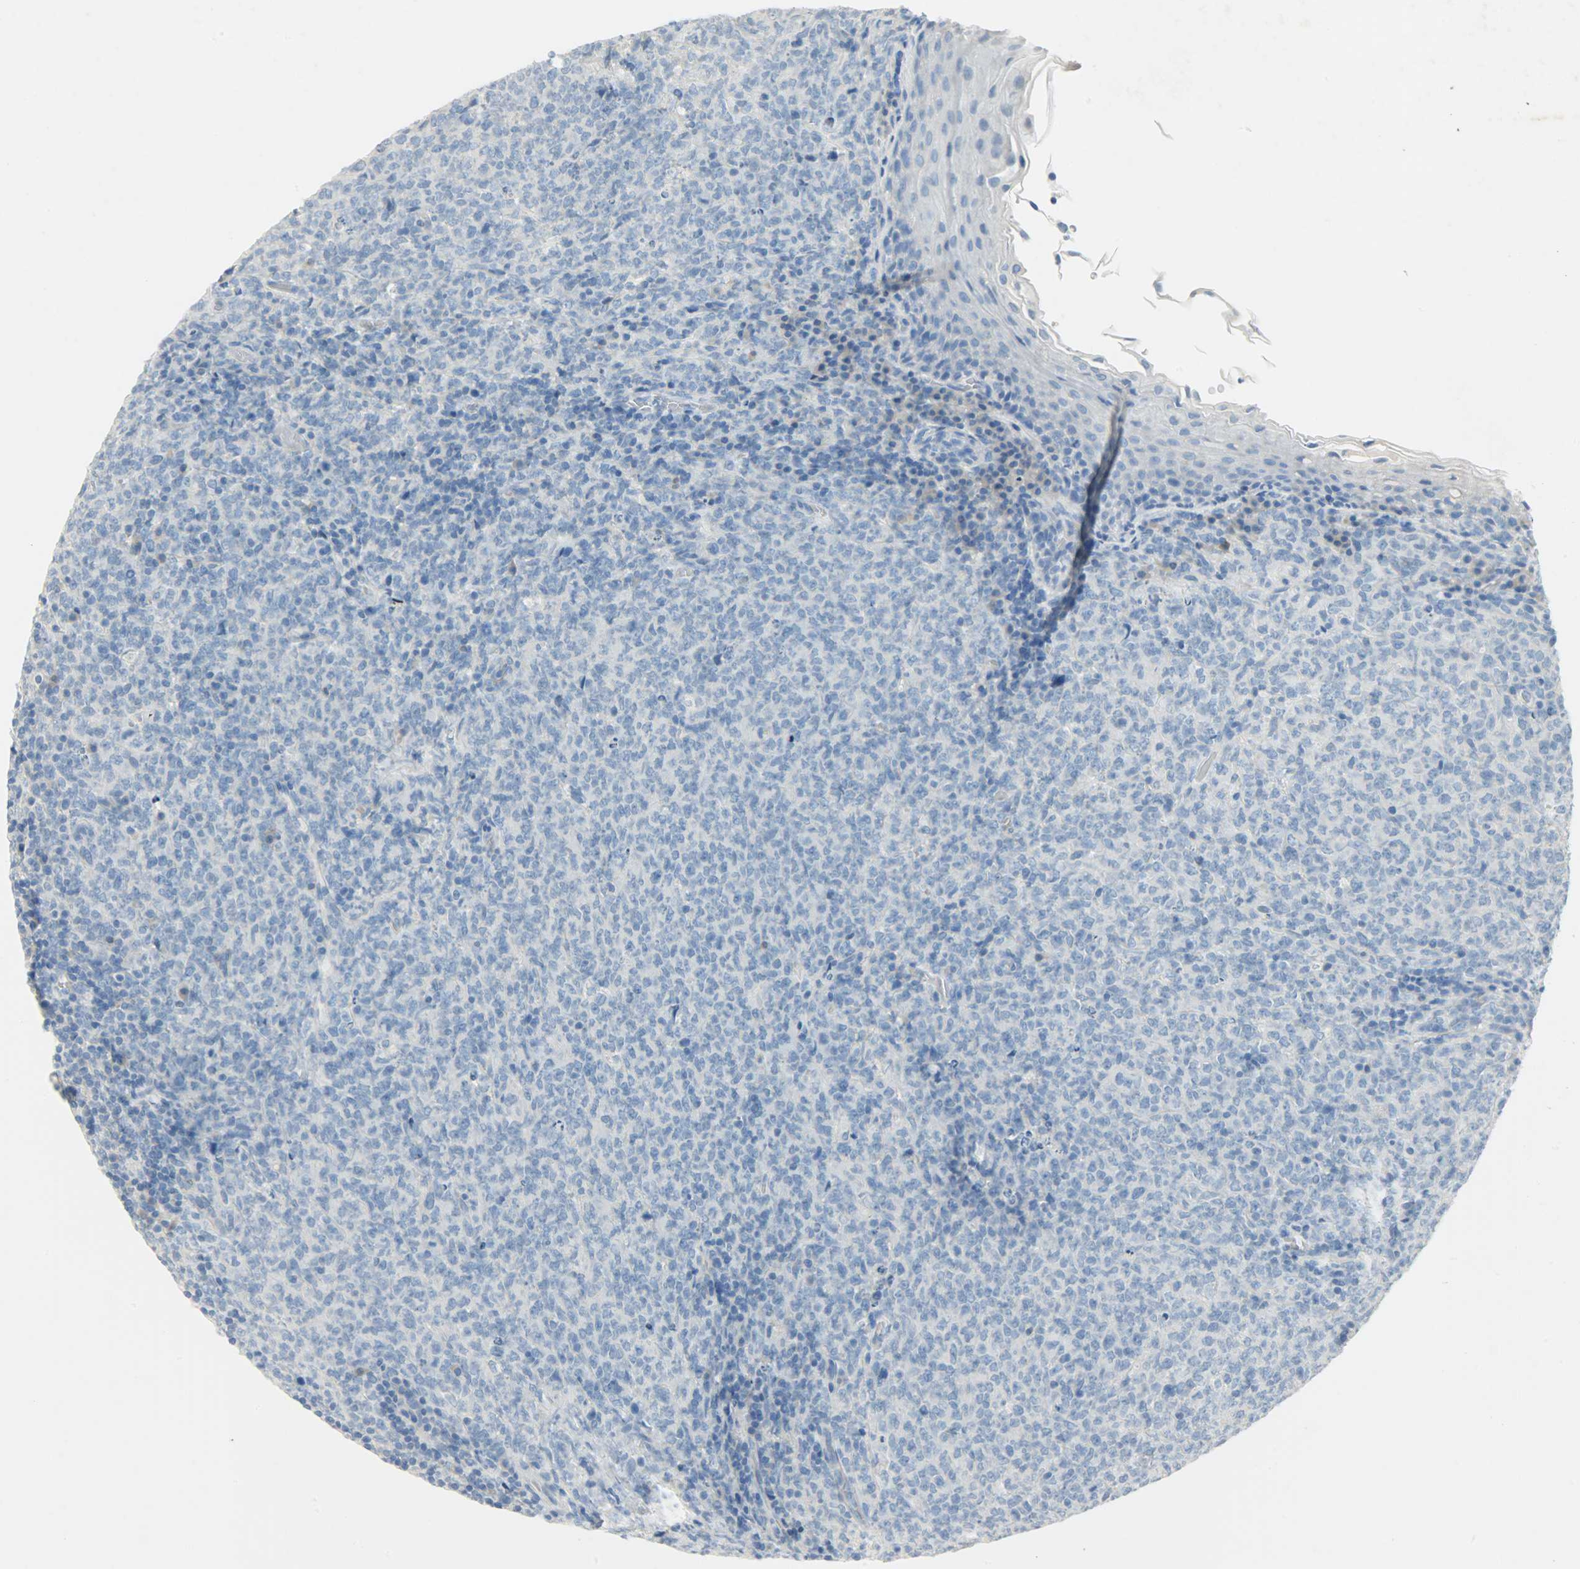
{"staining": {"intensity": "negative", "quantity": "none", "location": "none"}, "tissue": "lymphoma", "cell_type": "Tumor cells", "image_type": "cancer", "snomed": [{"axis": "morphology", "description": "Malignant lymphoma, non-Hodgkin's type, High grade"}, {"axis": "topography", "description": "Tonsil"}], "caption": "Photomicrograph shows no significant protein positivity in tumor cells of lymphoma.", "gene": "PROM1", "patient": {"sex": "female", "age": 36}}